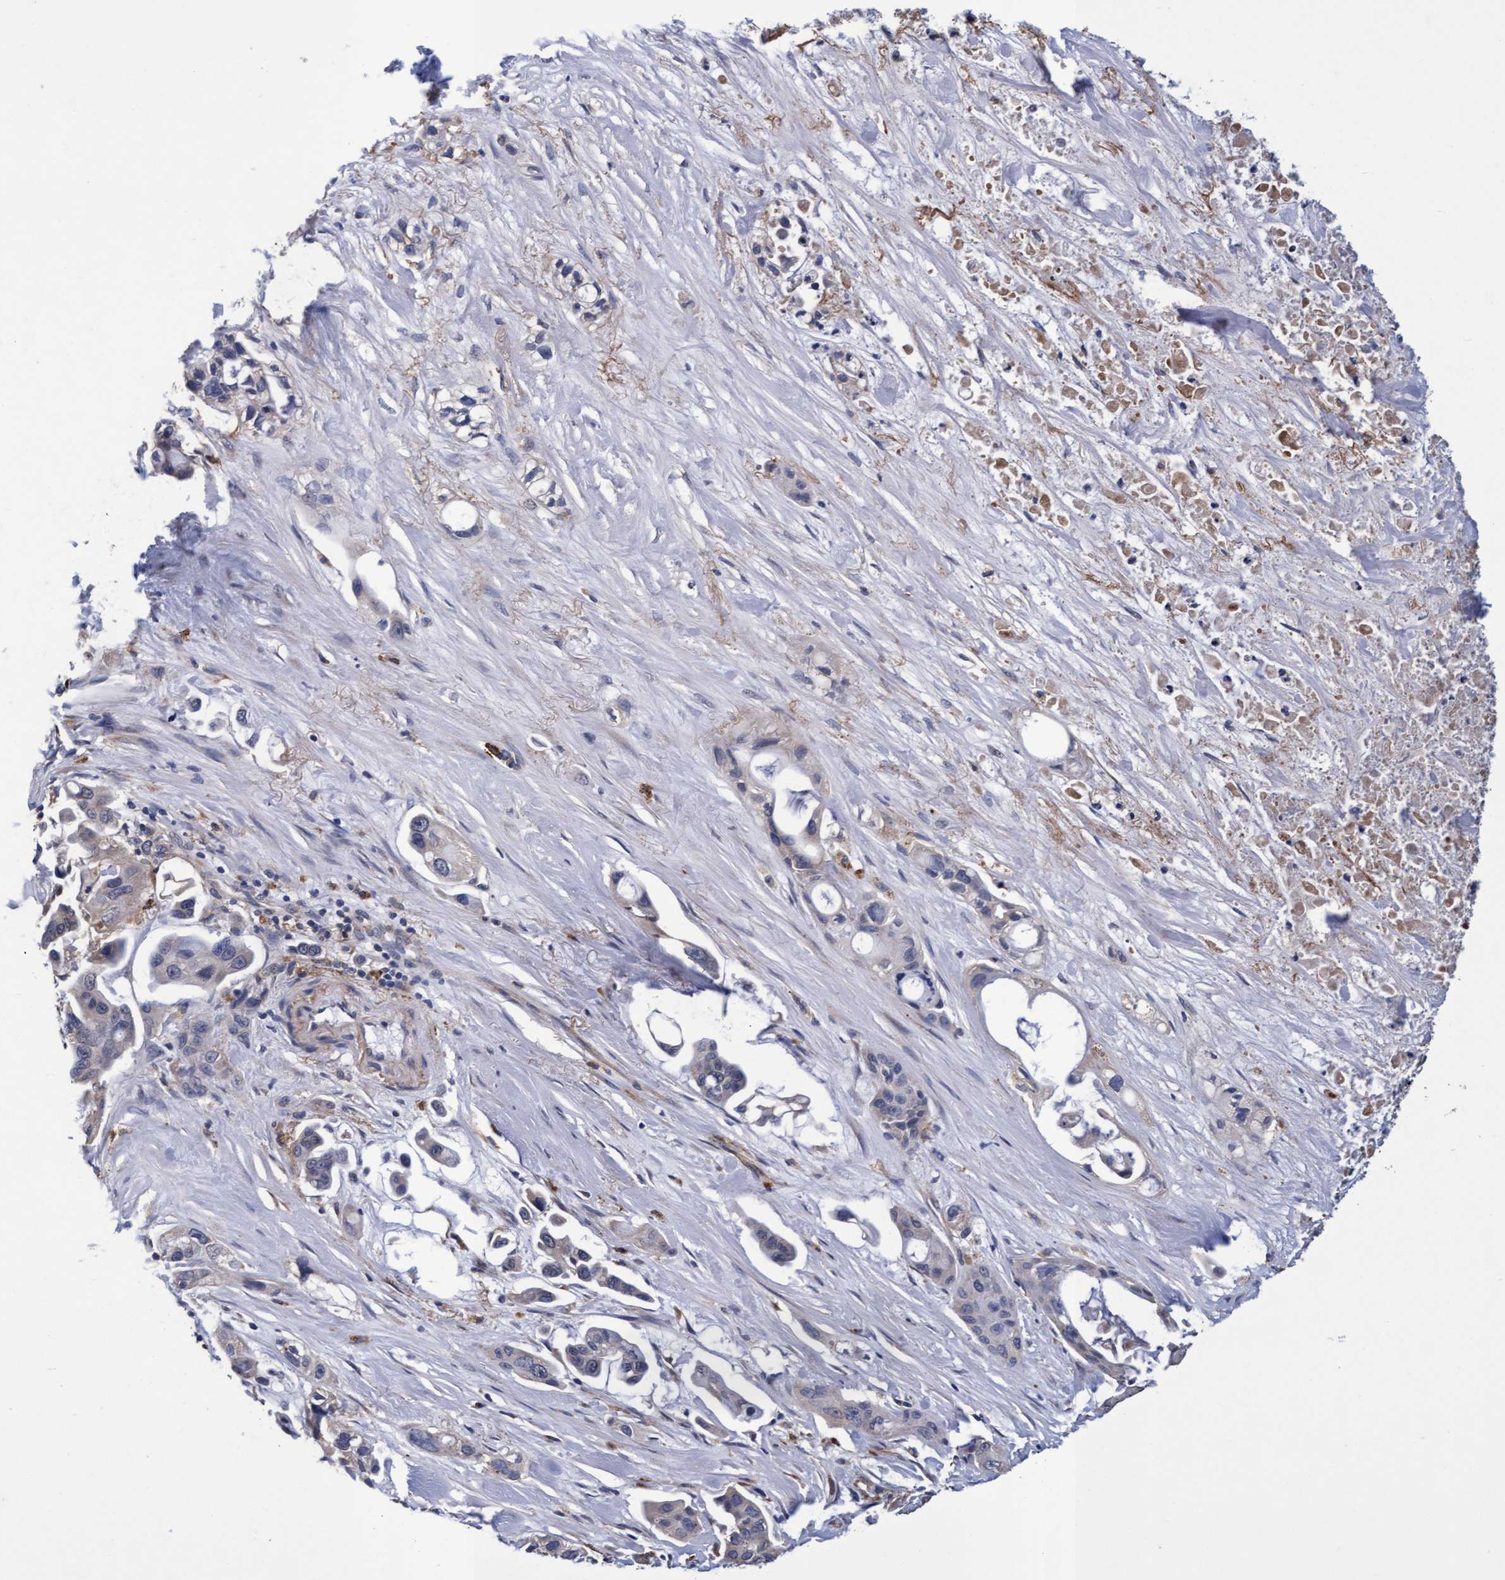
{"staining": {"intensity": "negative", "quantity": "none", "location": "none"}, "tissue": "pancreatic cancer", "cell_type": "Tumor cells", "image_type": "cancer", "snomed": [{"axis": "morphology", "description": "Adenocarcinoma, NOS"}, {"axis": "topography", "description": "Pancreas"}], "caption": "Tumor cells show no significant protein expression in pancreatic adenocarcinoma.", "gene": "CPQ", "patient": {"sex": "male", "age": 53}}